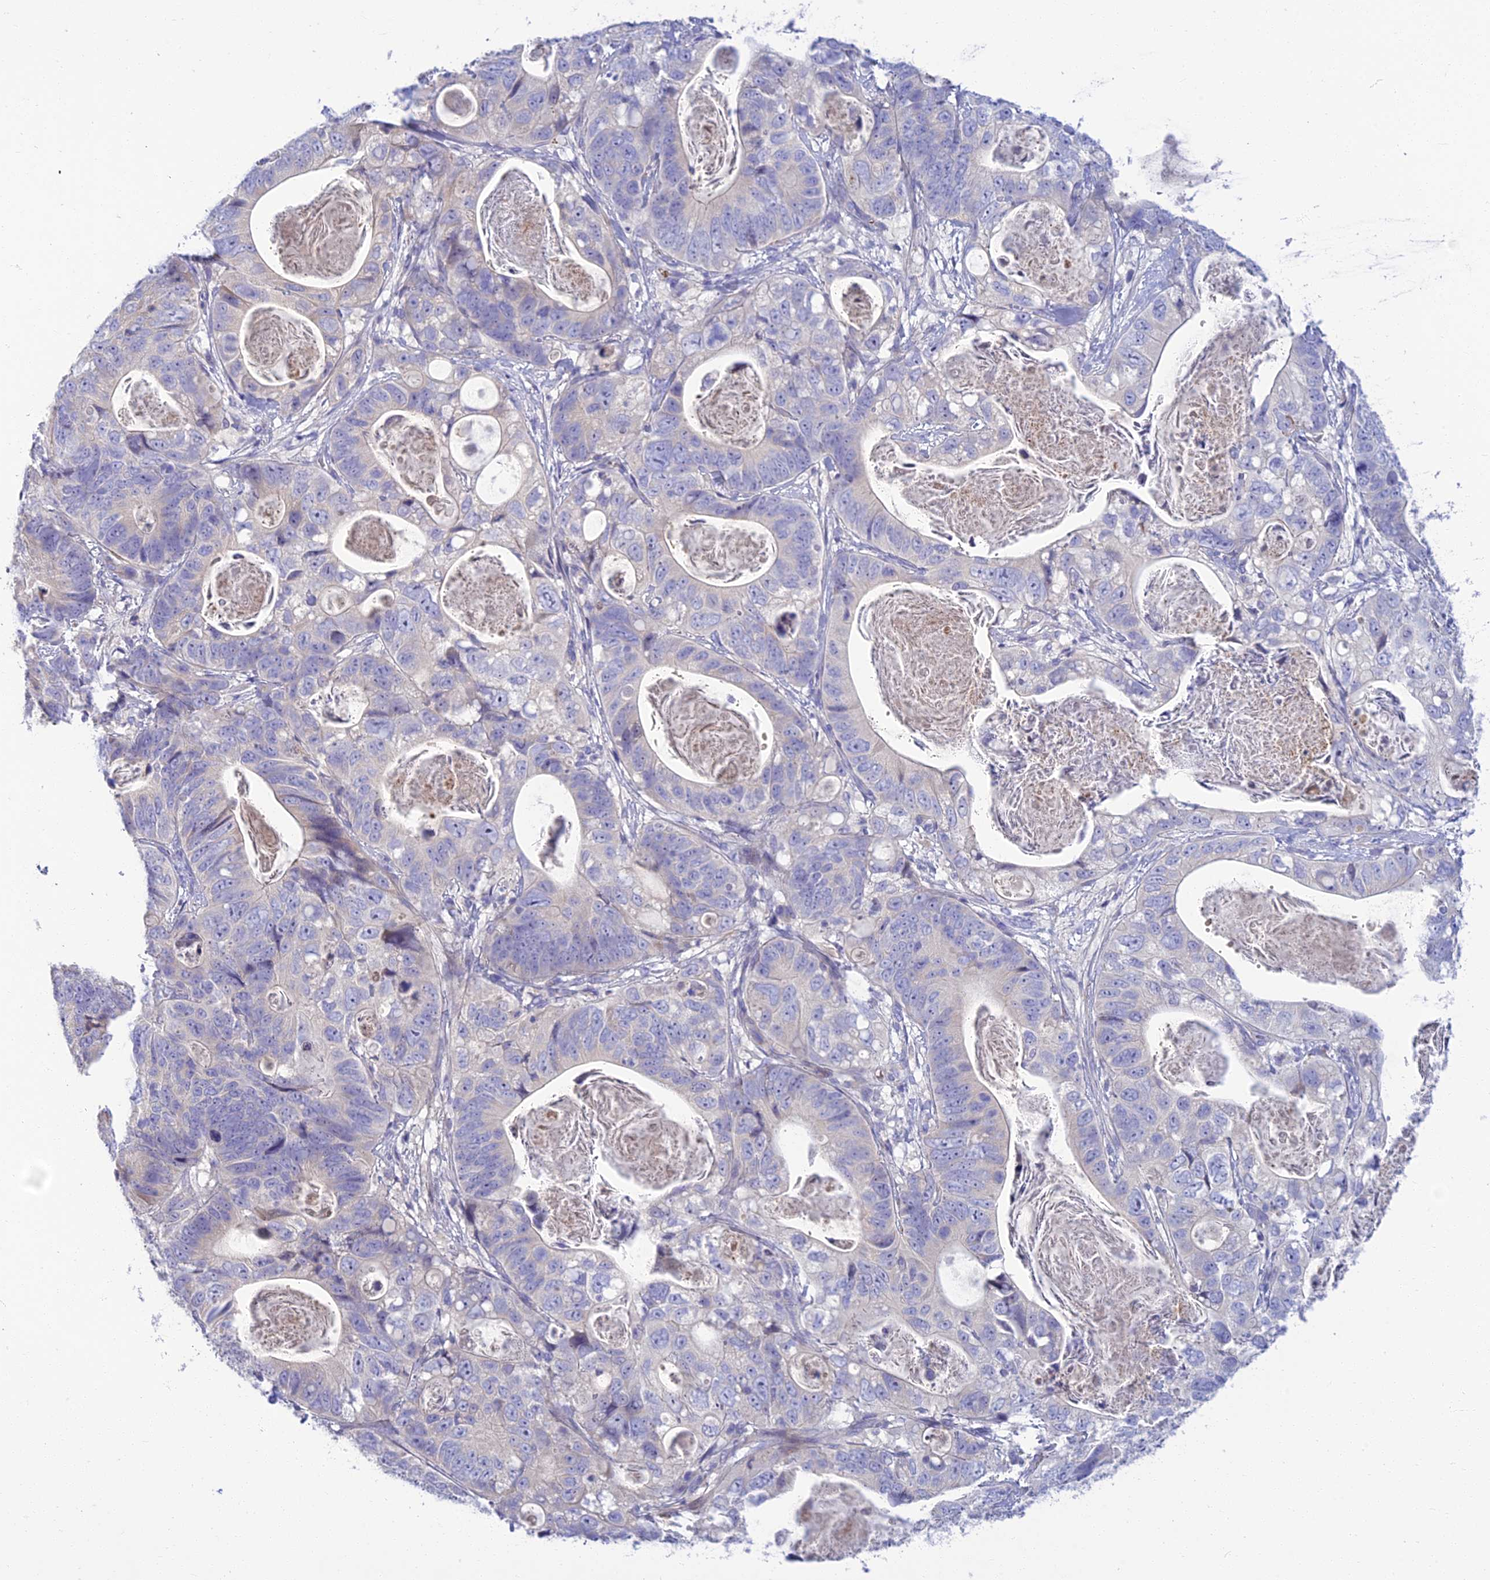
{"staining": {"intensity": "negative", "quantity": "none", "location": "none"}, "tissue": "stomach cancer", "cell_type": "Tumor cells", "image_type": "cancer", "snomed": [{"axis": "morphology", "description": "Normal tissue, NOS"}, {"axis": "morphology", "description": "Adenocarcinoma, NOS"}, {"axis": "topography", "description": "Stomach"}], "caption": "An image of human stomach cancer (adenocarcinoma) is negative for staining in tumor cells.", "gene": "CLIP4", "patient": {"sex": "female", "age": 89}}